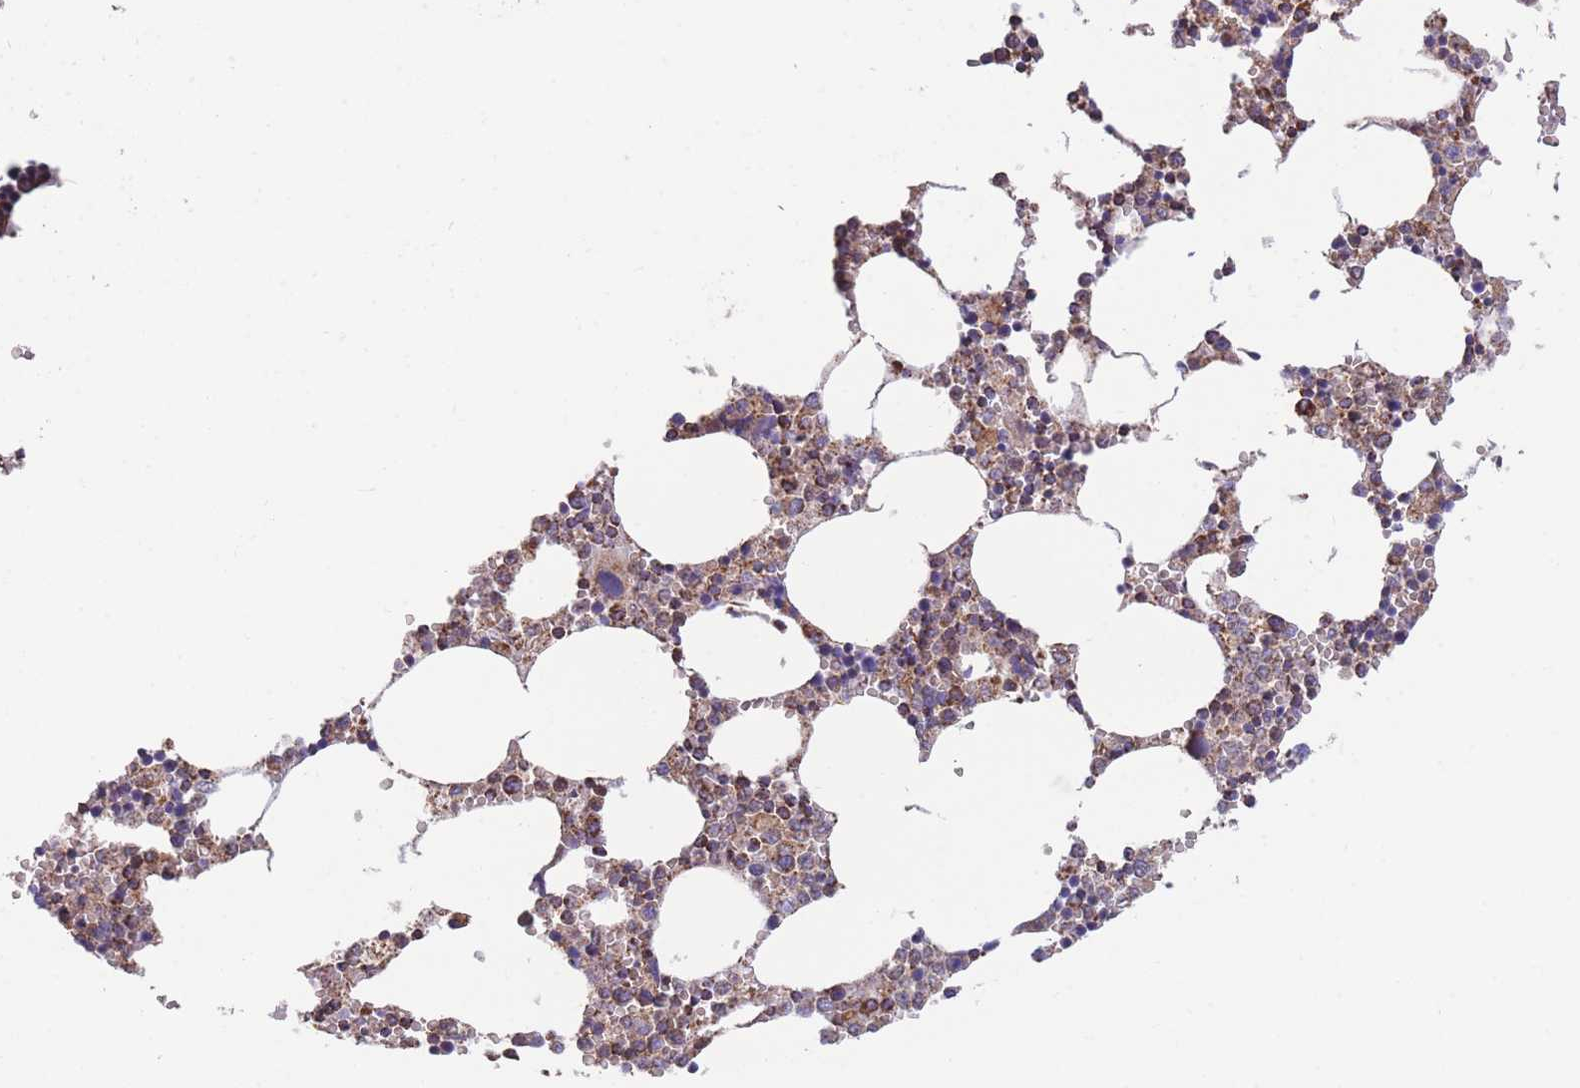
{"staining": {"intensity": "moderate", "quantity": ">75%", "location": "cytoplasmic/membranous"}, "tissue": "bone marrow", "cell_type": "Hematopoietic cells", "image_type": "normal", "snomed": [{"axis": "morphology", "description": "Normal tissue, NOS"}, {"axis": "topography", "description": "Bone marrow"}], "caption": "Approximately >75% of hematopoietic cells in unremarkable bone marrow reveal moderate cytoplasmic/membranous protein positivity as visualized by brown immunohistochemical staining.", "gene": "FKBP8", "patient": {"sex": "female", "age": 64}}